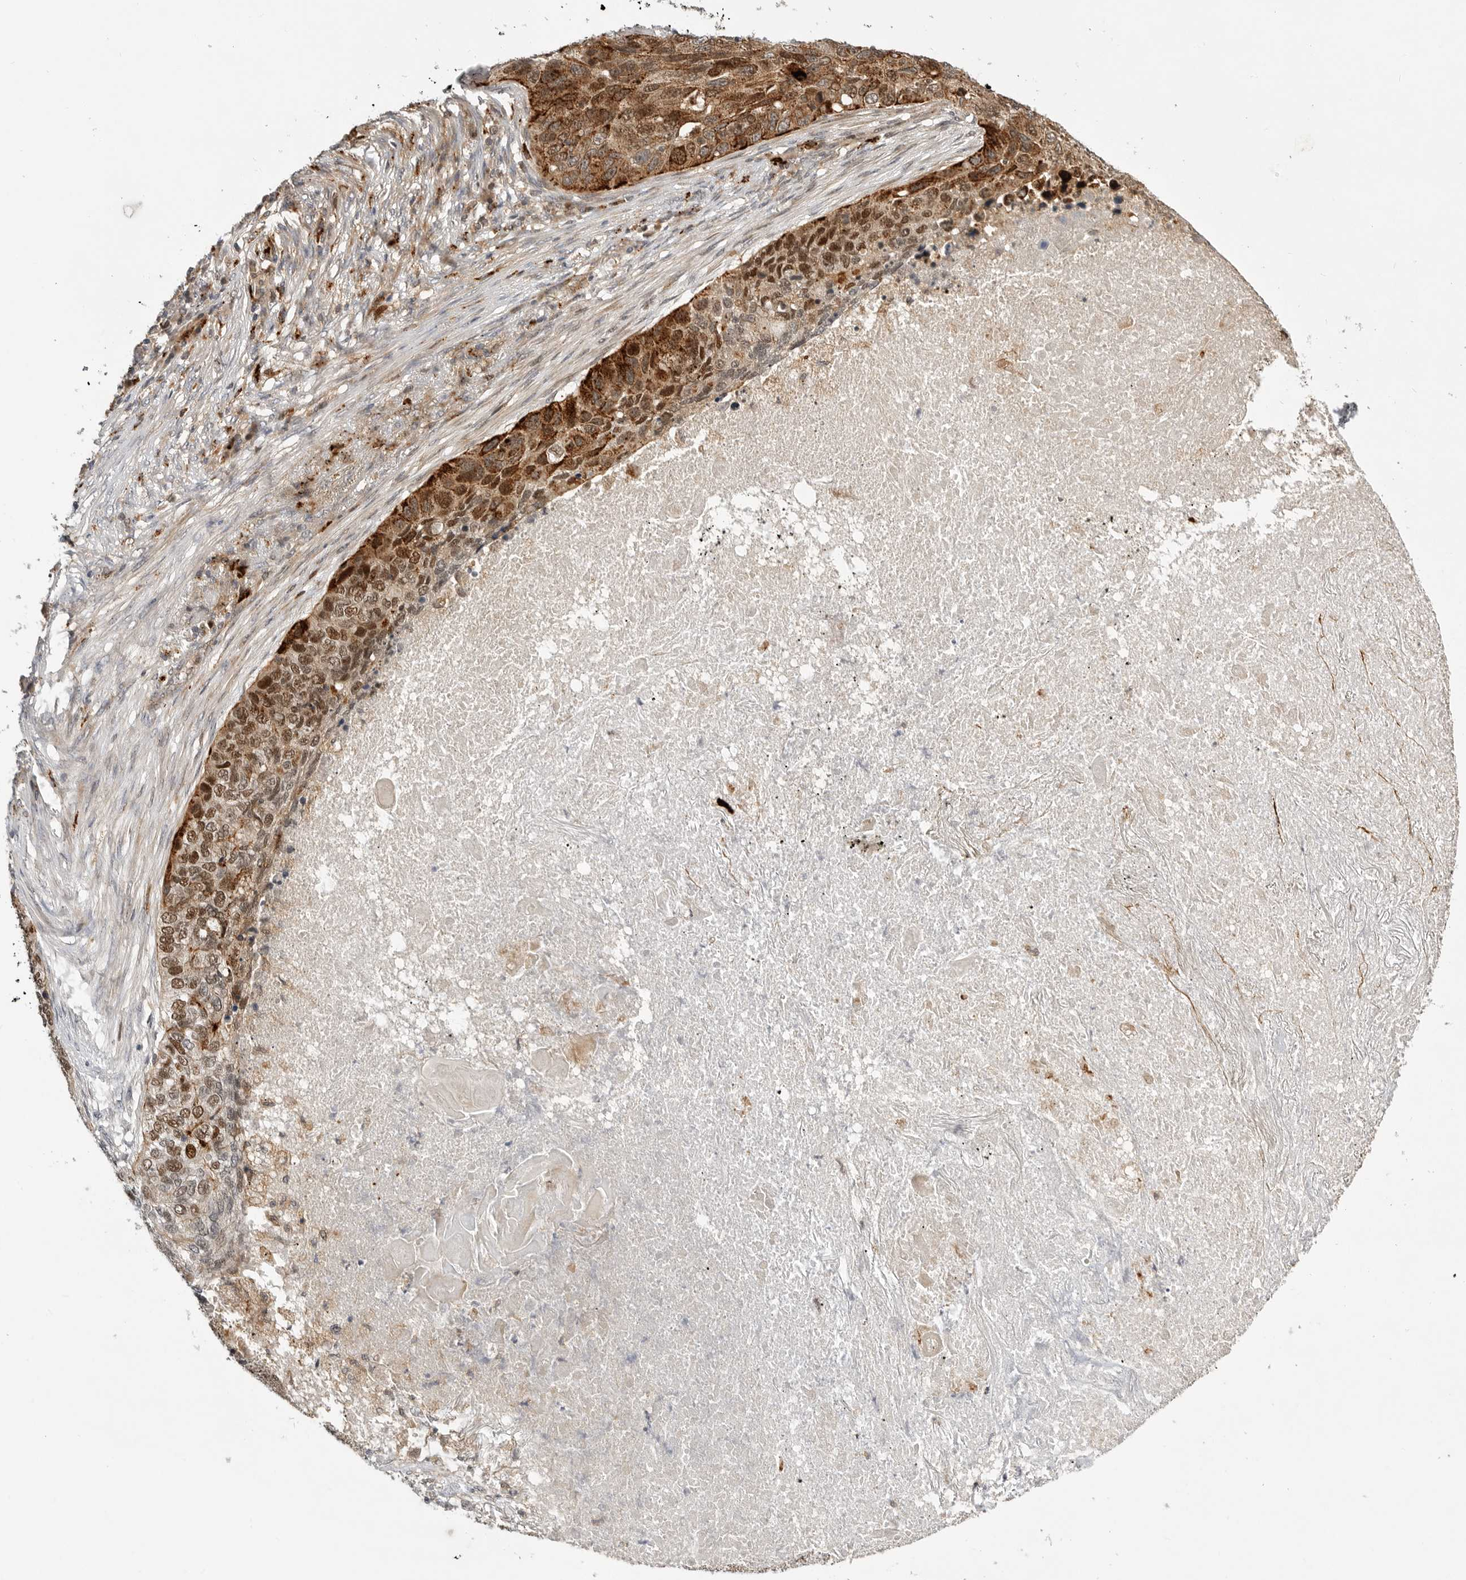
{"staining": {"intensity": "strong", "quantity": "25%-75%", "location": "cytoplasmic/membranous,nuclear"}, "tissue": "lung cancer", "cell_type": "Tumor cells", "image_type": "cancer", "snomed": [{"axis": "morphology", "description": "Squamous cell carcinoma, NOS"}, {"axis": "topography", "description": "Lung"}], "caption": "Tumor cells show strong cytoplasmic/membranous and nuclear positivity in about 25%-75% of cells in lung cancer (squamous cell carcinoma).", "gene": "CSNK1G3", "patient": {"sex": "female", "age": 63}}